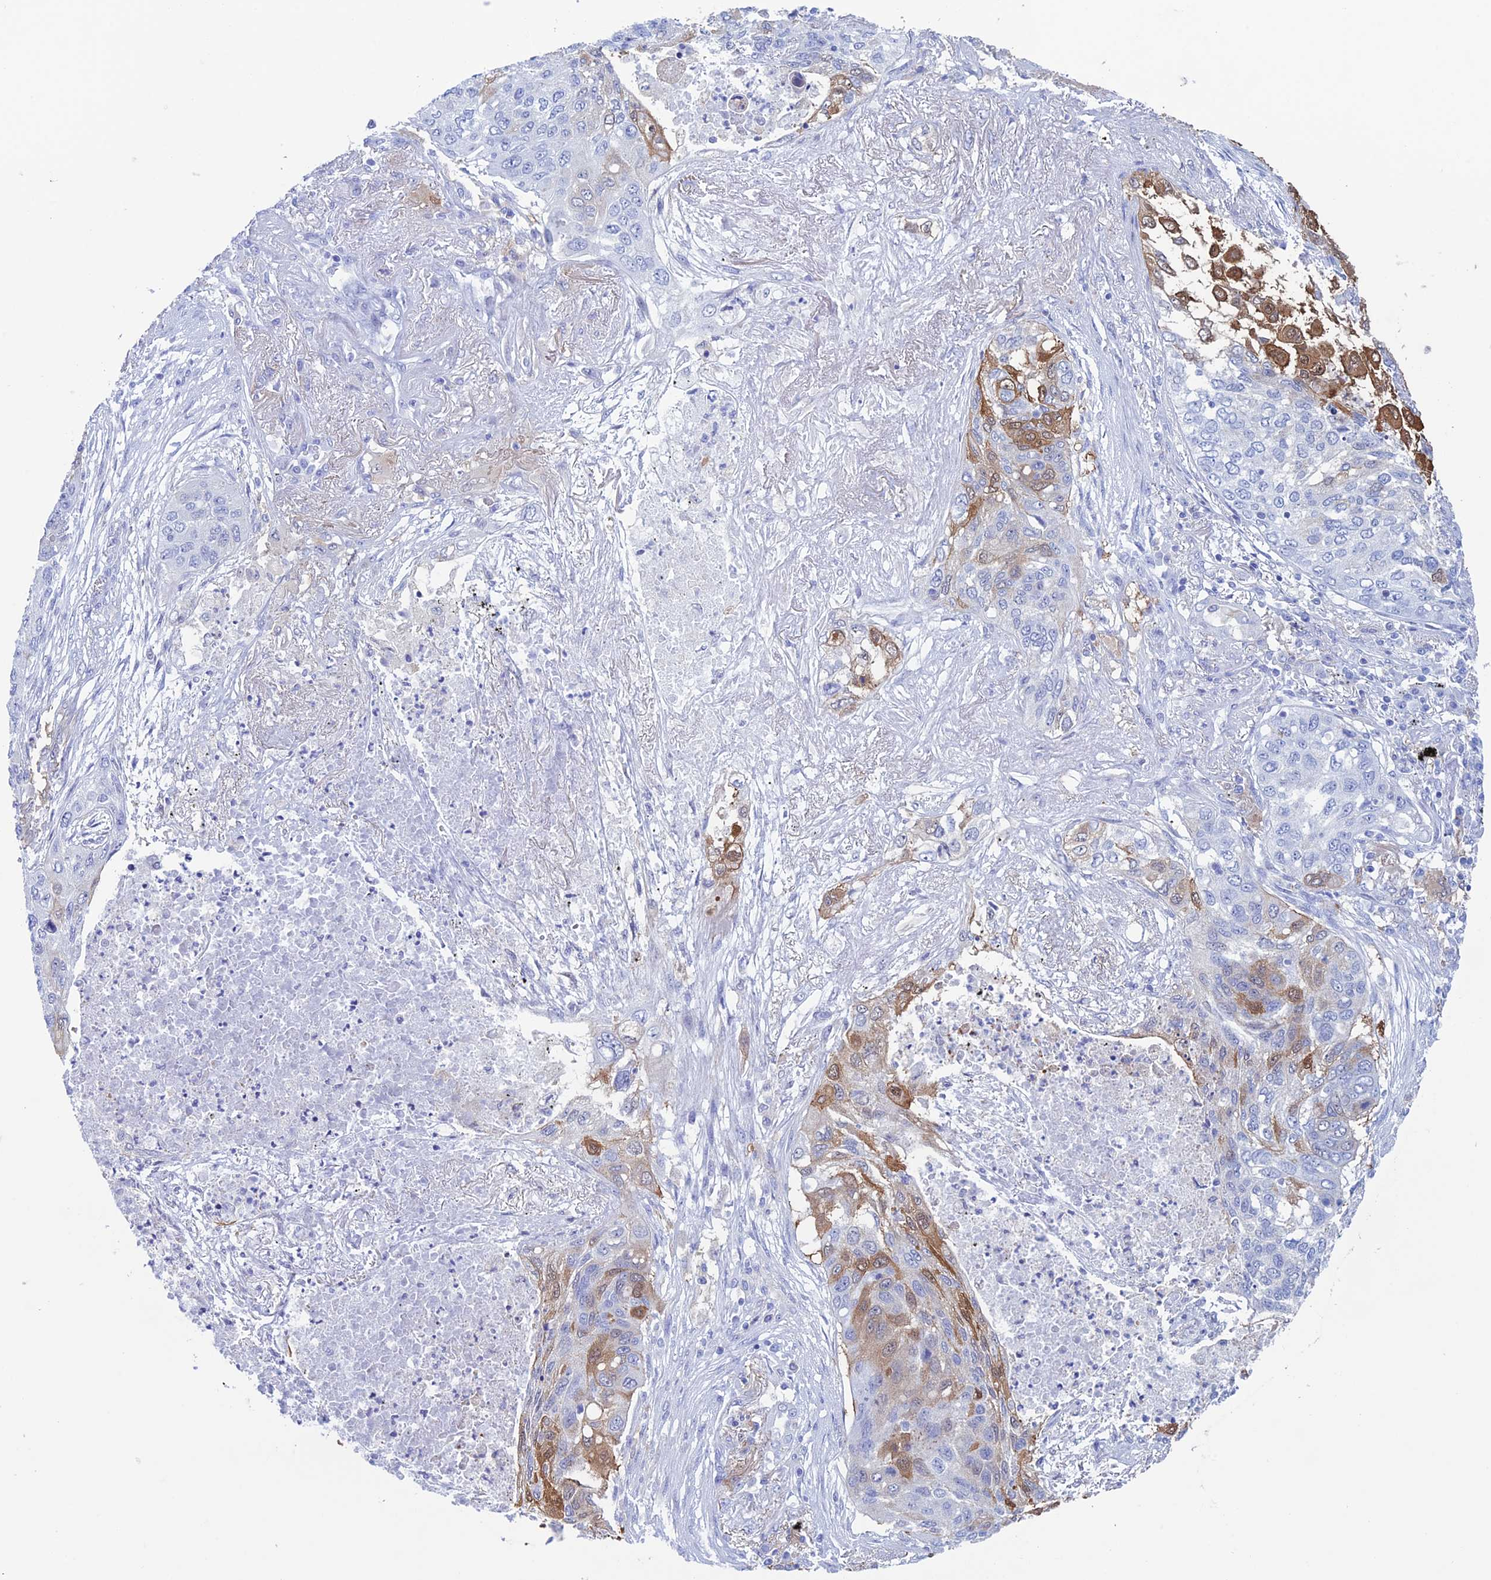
{"staining": {"intensity": "moderate", "quantity": "<25%", "location": "cytoplasmic/membranous,nuclear"}, "tissue": "lung cancer", "cell_type": "Tumor cells", "image_type": "cancer", "snomed": [{"axis": "morphology", "description": "Squamous cell carcinoma, NOS"}, {"axis": "topography", "description": "Lung"}], "caption": "Protein staining exhibits moderate cytoplasmic/membranous and nuclear positivity in approximately <25% of tumor cells in lung cancer. Using DAB (3,3'-diaminobenzidine) (brown) and hematoxylin (blue) stains, captured at high magnification using brightfield microscopy.", "gene": "KCNK17", "patient": {"sex": "female", "age": 63}}